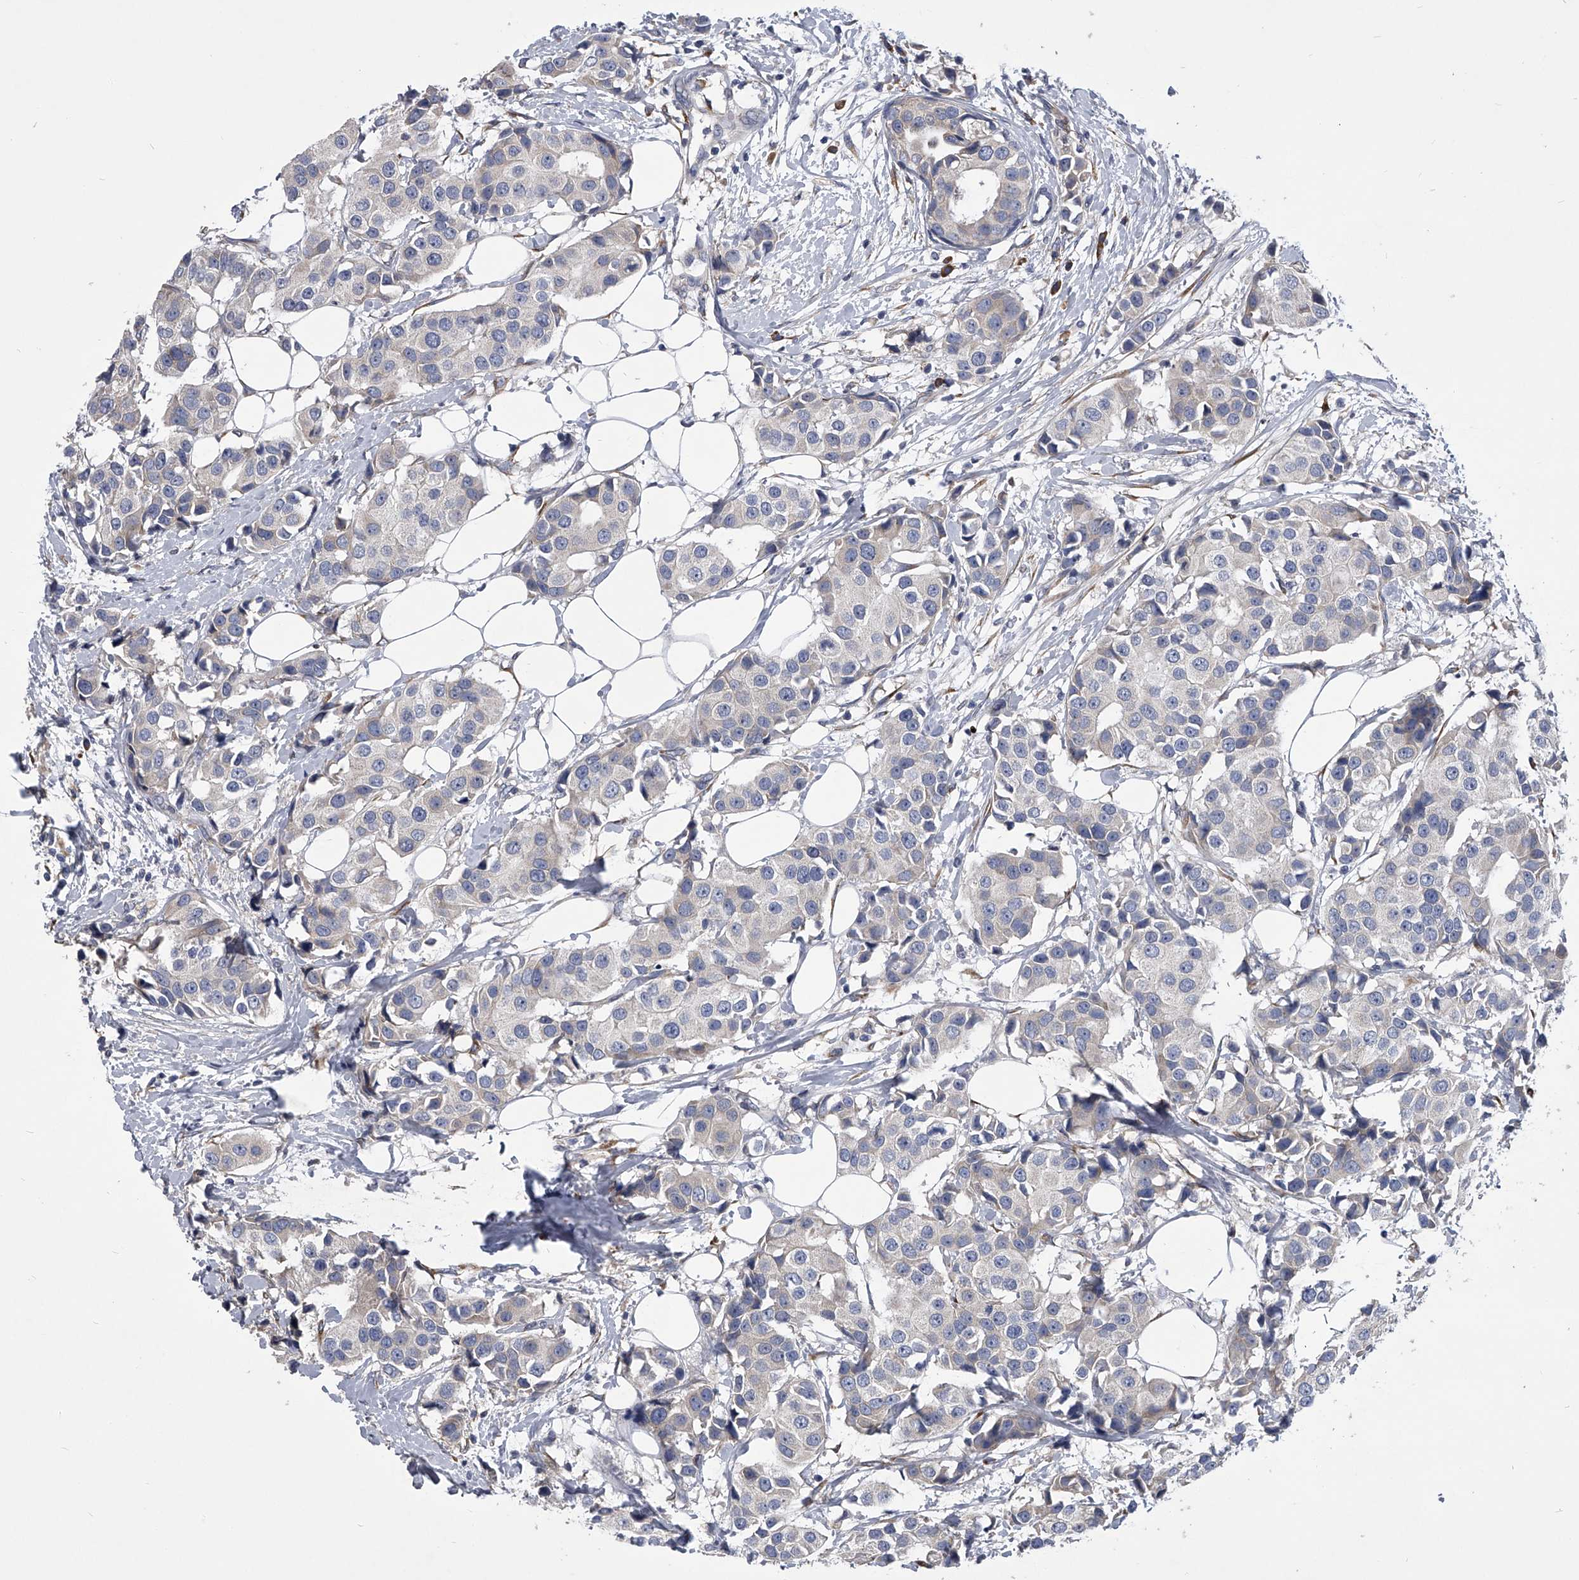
{"staining": {"intensity": "negative", "quantity": "none", "location": "none"}, "tissue": "breast cancer", "cell_type": "Tumor cells", "image_type": "cancer", "snomed": [{"axis": "morphology", "description": "Normal tissue, NOS"}, {"axis": "morphology", "description": "Duct carcinoma"}, {"axis": "topography", "description": "Breast"}], "caption": "High magnification brightfield microscopy of breast infiltrating ductal carcinoma stained with DAB (brown) and counterstained with hematoxylin (blue): tumor cells show no significant positivity.", "gene": "CCR4", "patient": {"sex": "female", "age": 39}}